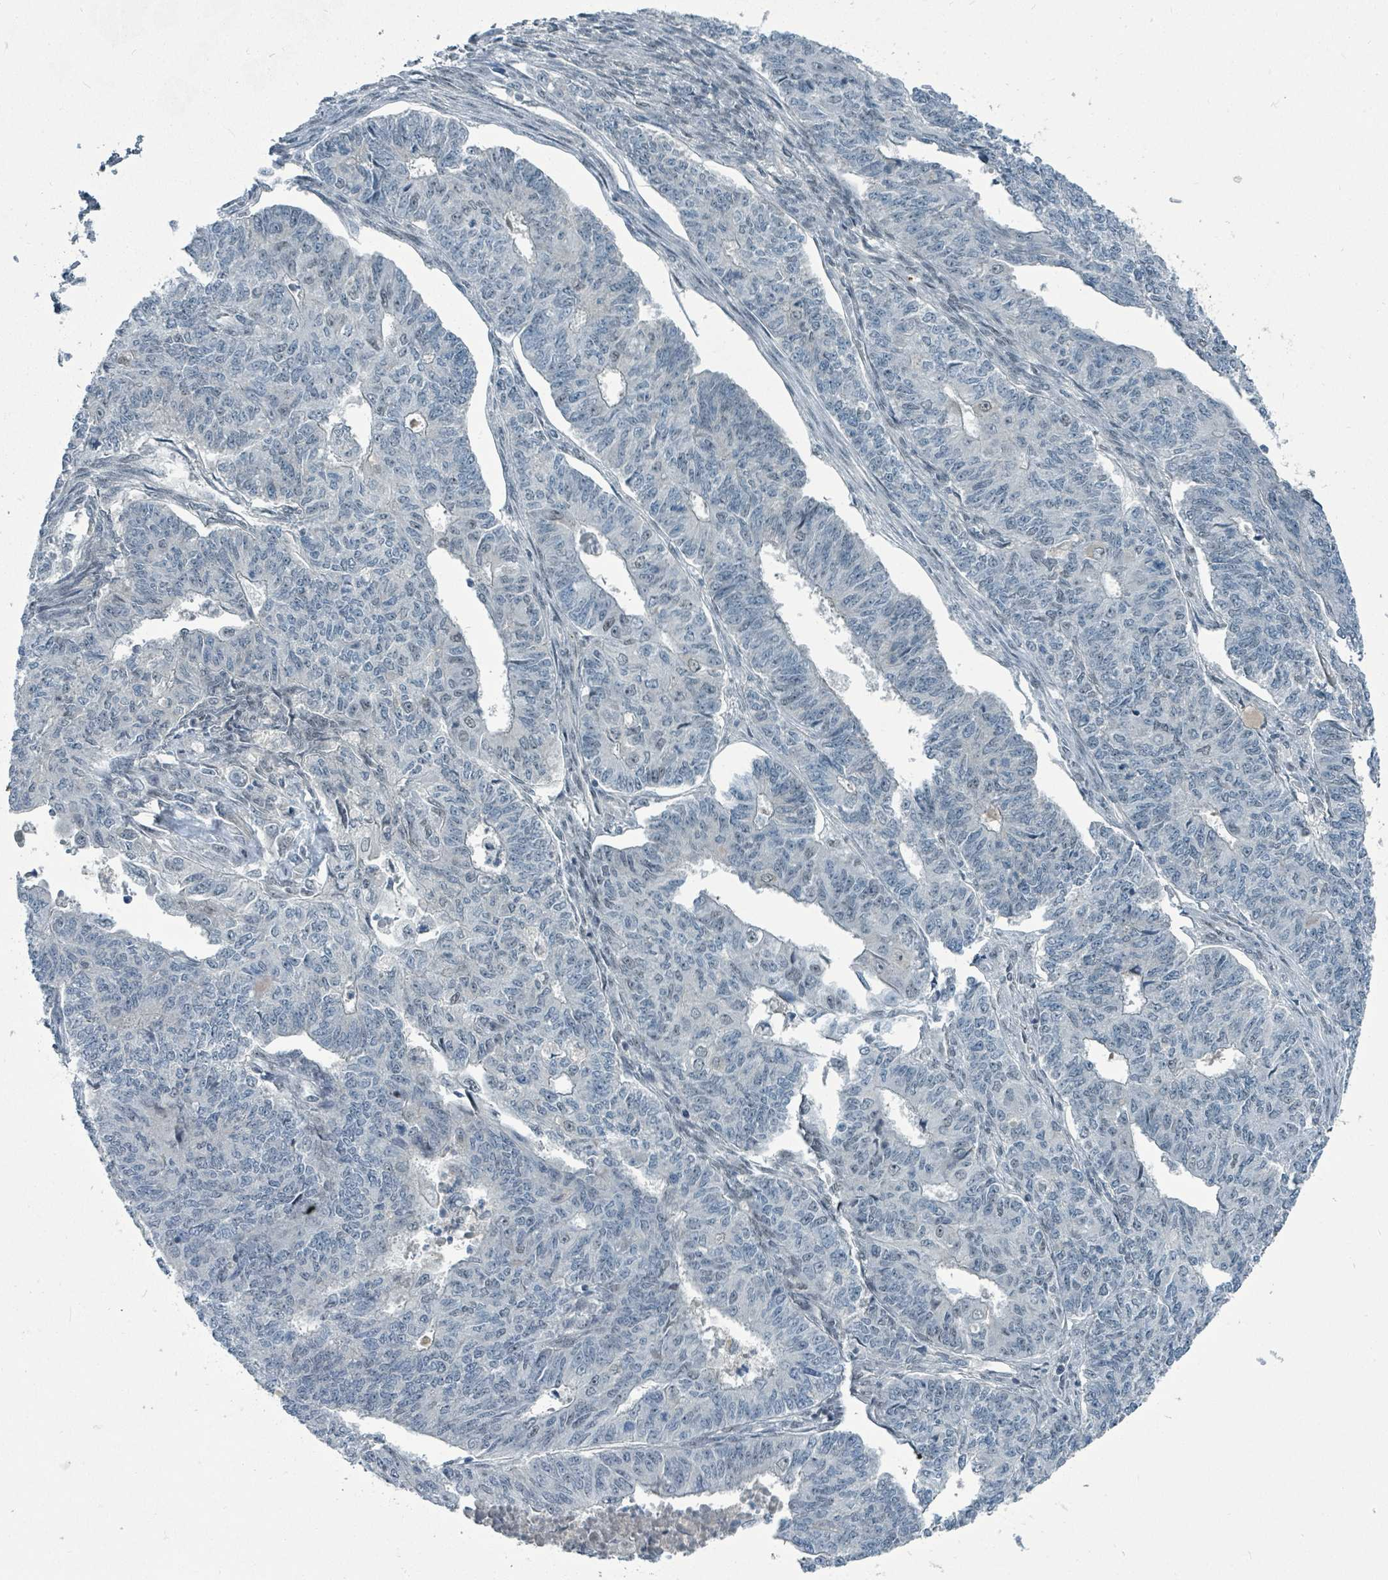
{"staining": {"intensity": "negative", "quantity": "none", "location": "none"}, "tissue": "endometrial cancer", "cell_type": "Tumor cells", "image_type": "cancer", "snomed": [{"axis": "morphology", "description": "Adenocarcinoma, NOS"}, {"axis": "topography", "description": "Endometrium"}], "caption": "Endometrial cancer was stained to show a protein in brown. There is no significant expression in tumor cells.", "gene": "UCK1", "patient": {"sex": "female", "age": 32}}